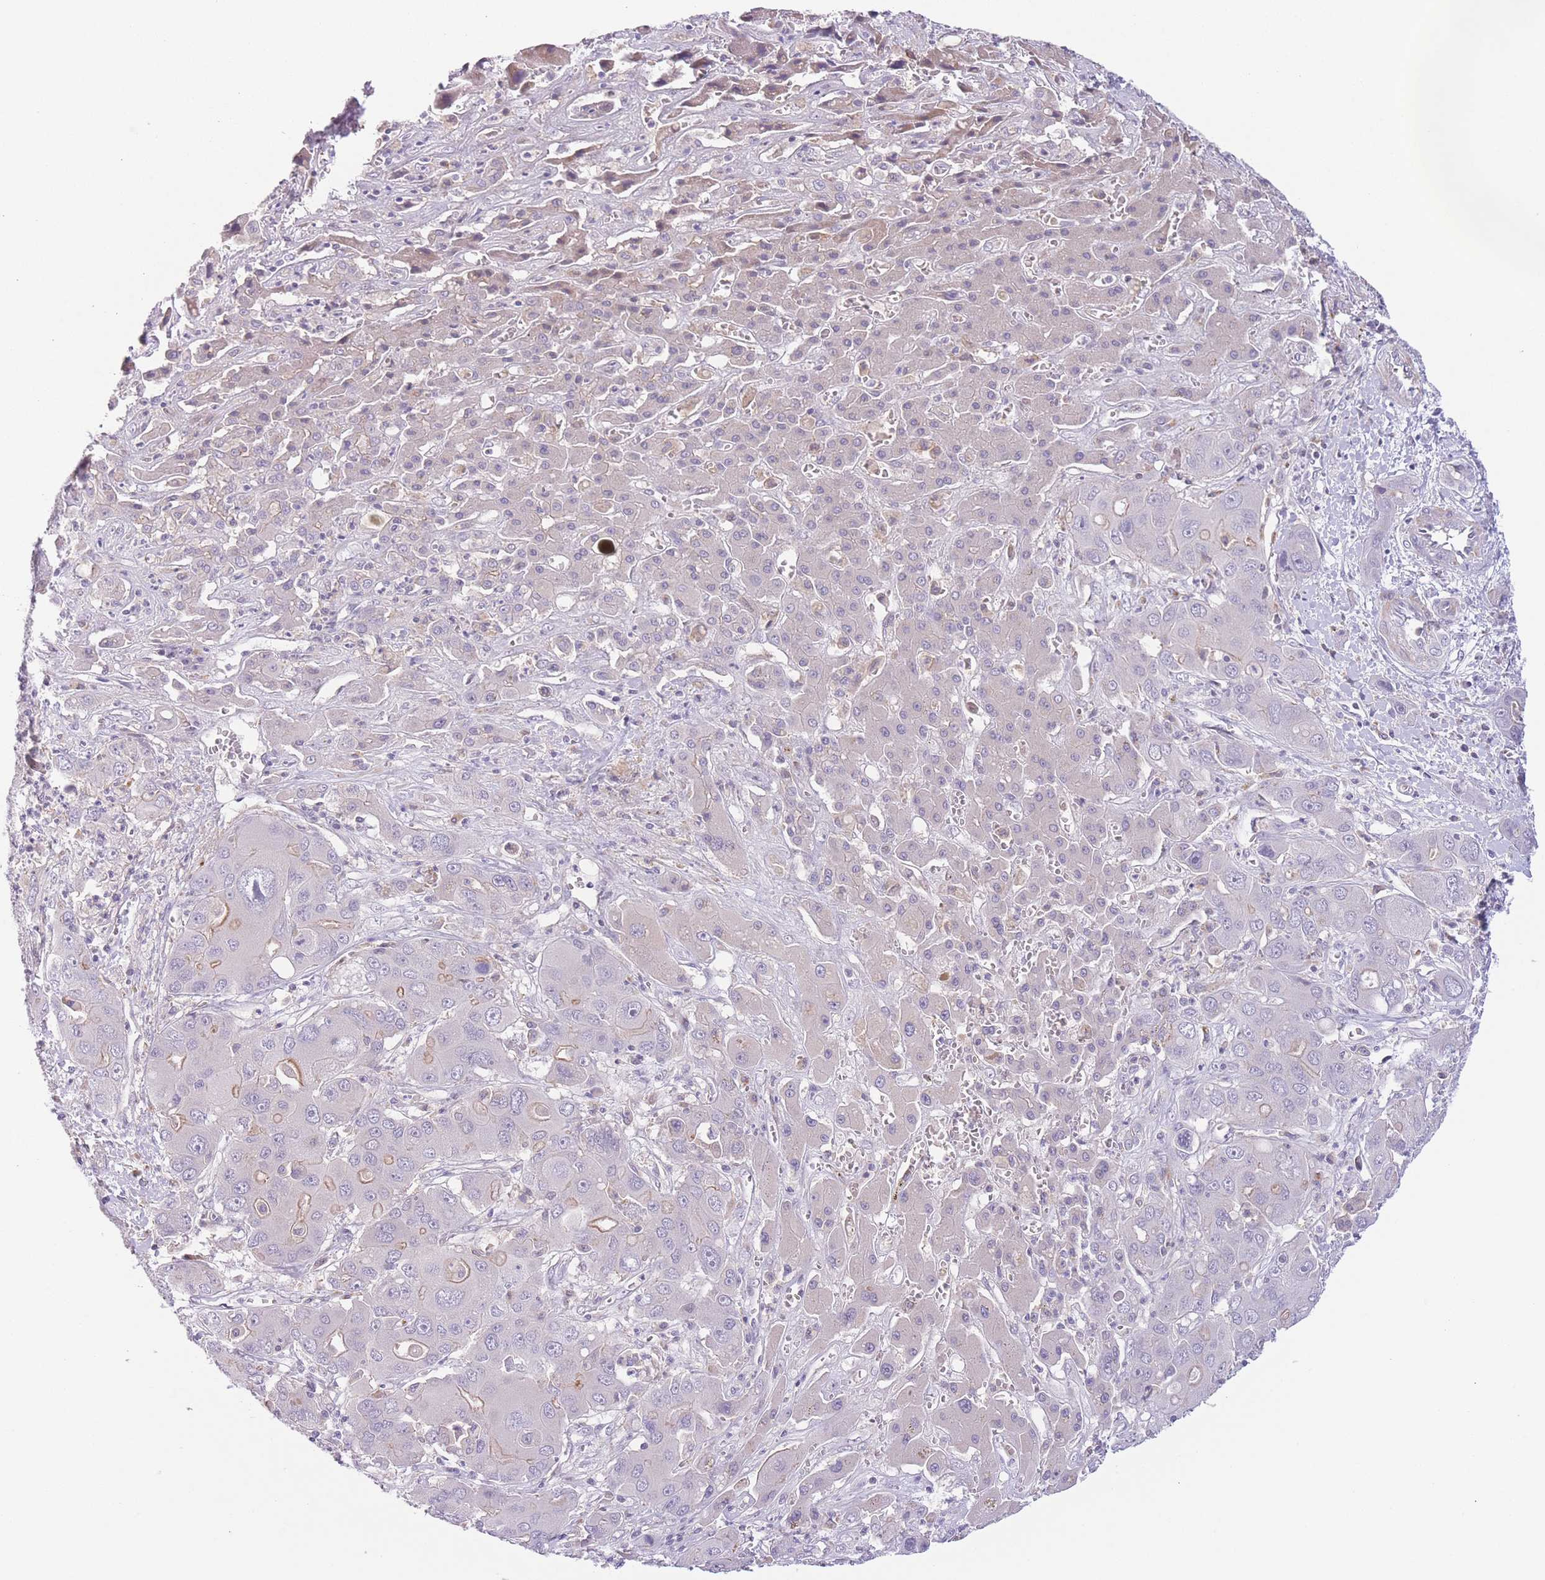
{"staining": {"intensity": "negative", "quantity": "none", "location": "none"}, "tissue": "liver cancer", "cell_type": "Tumor cells", "image_type": "cancer", "snomed": [{"axis": "morphology", "description": "Cholangiocarcinoma"}, {"axis": "topography", "description": "Liver"}], "caption": "Tumor cells show no significant staining in cholangiocarcinoma (liver).", "gene": "C9orf152", "patient": {"sex": "male", "age": 67}}